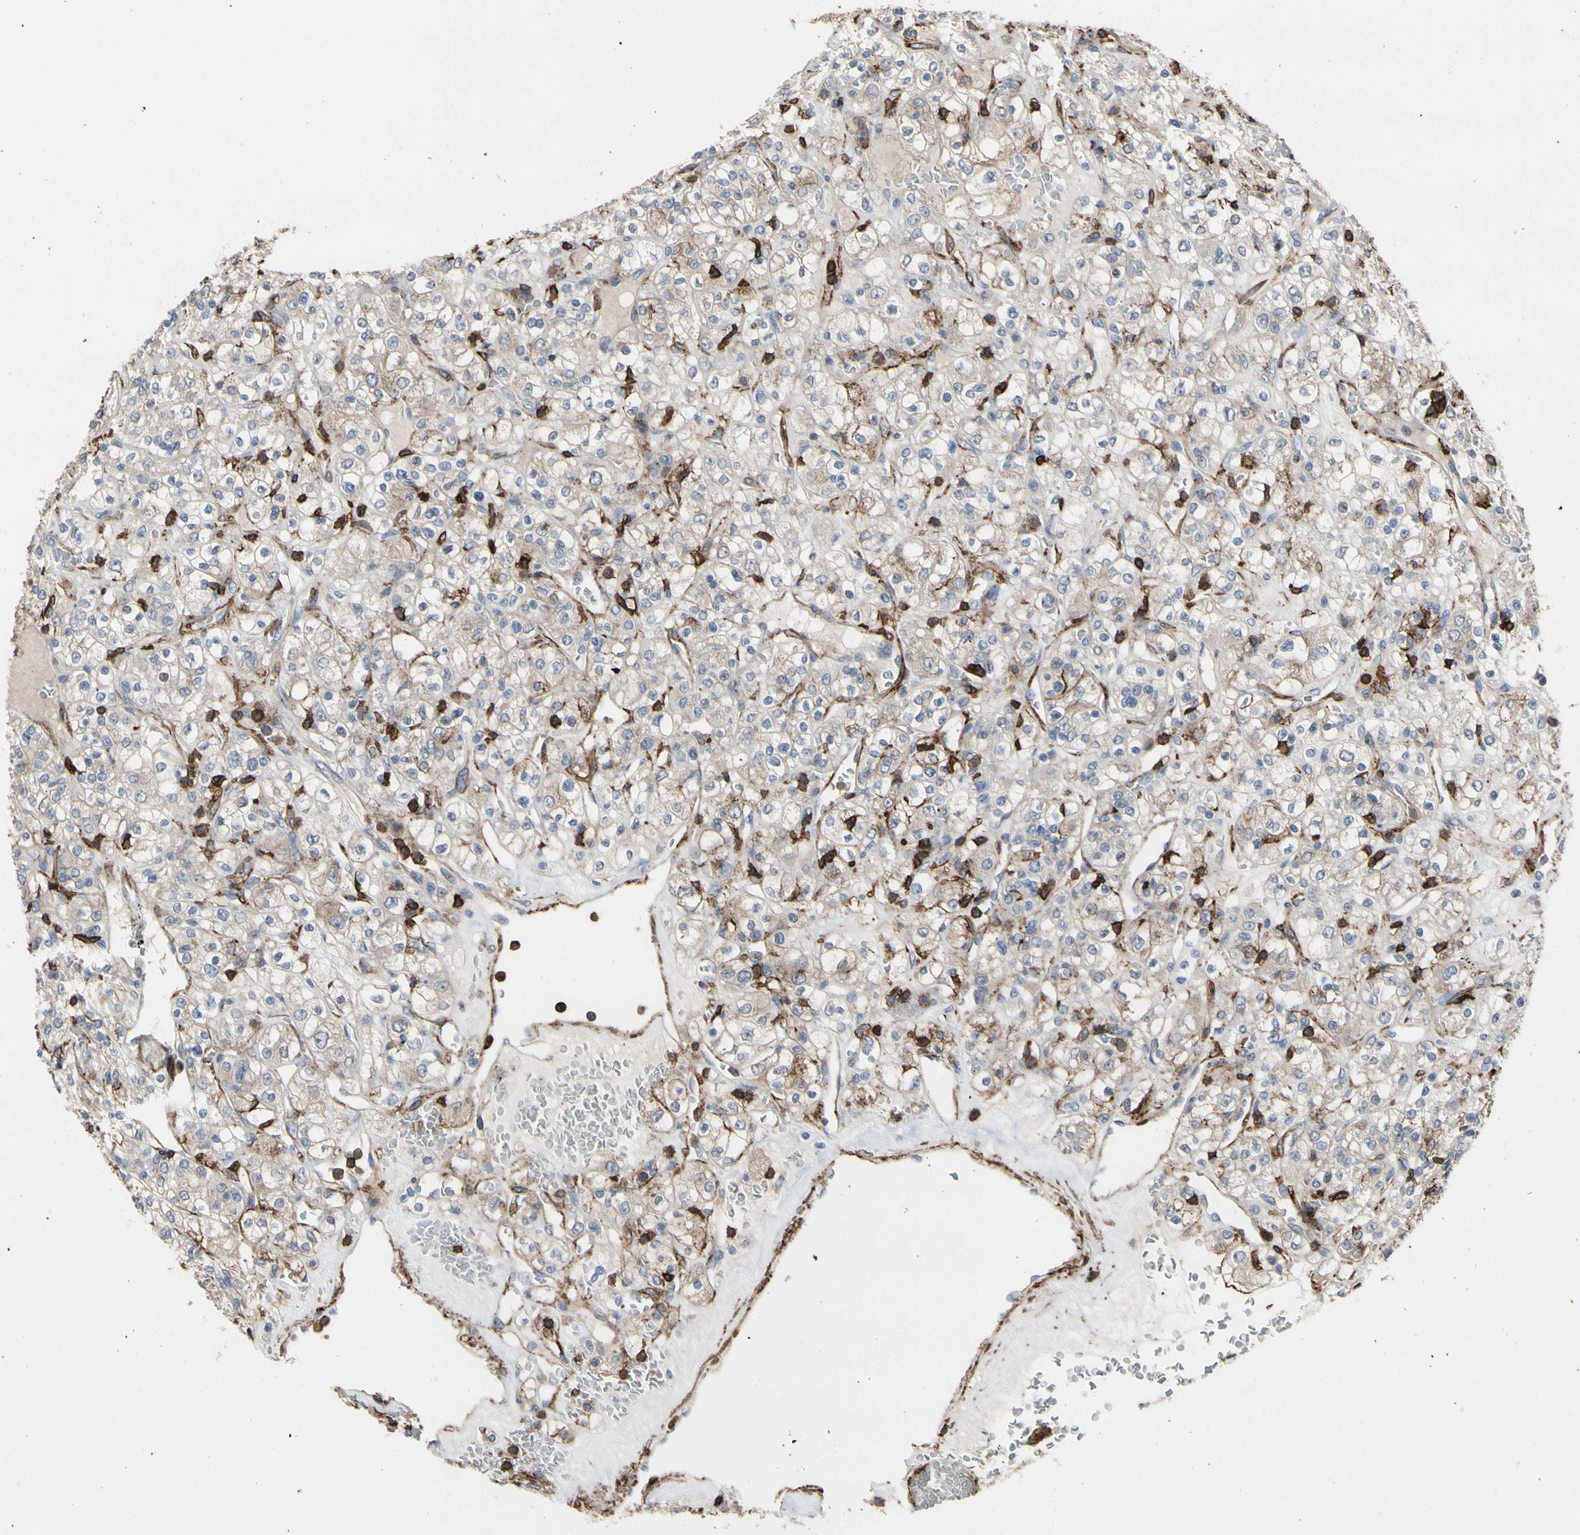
{"staining": {"intensity": "weak", "quantity": ">75%", "location": "cytoplasmic/membranous"}, "tissue": "renal cancer", "cell_type": "Tumor cells", "image_type": "cancer", "snomed": [{"axis": "morphology", "description": "Normal tissue, NOS"}, {"axis": "morphology", "description": "Adenocarcinoma, NOS"}, {"axis": "topography", "description": "Kidney"}], "caption": "Protein staining of renal cancer tissue exhibits weak cytoplasmic/membranous expression in approximately >75% of tumor cells.", "gene": "ANXA6", "patient": {"sex": "female", "age": 72}}